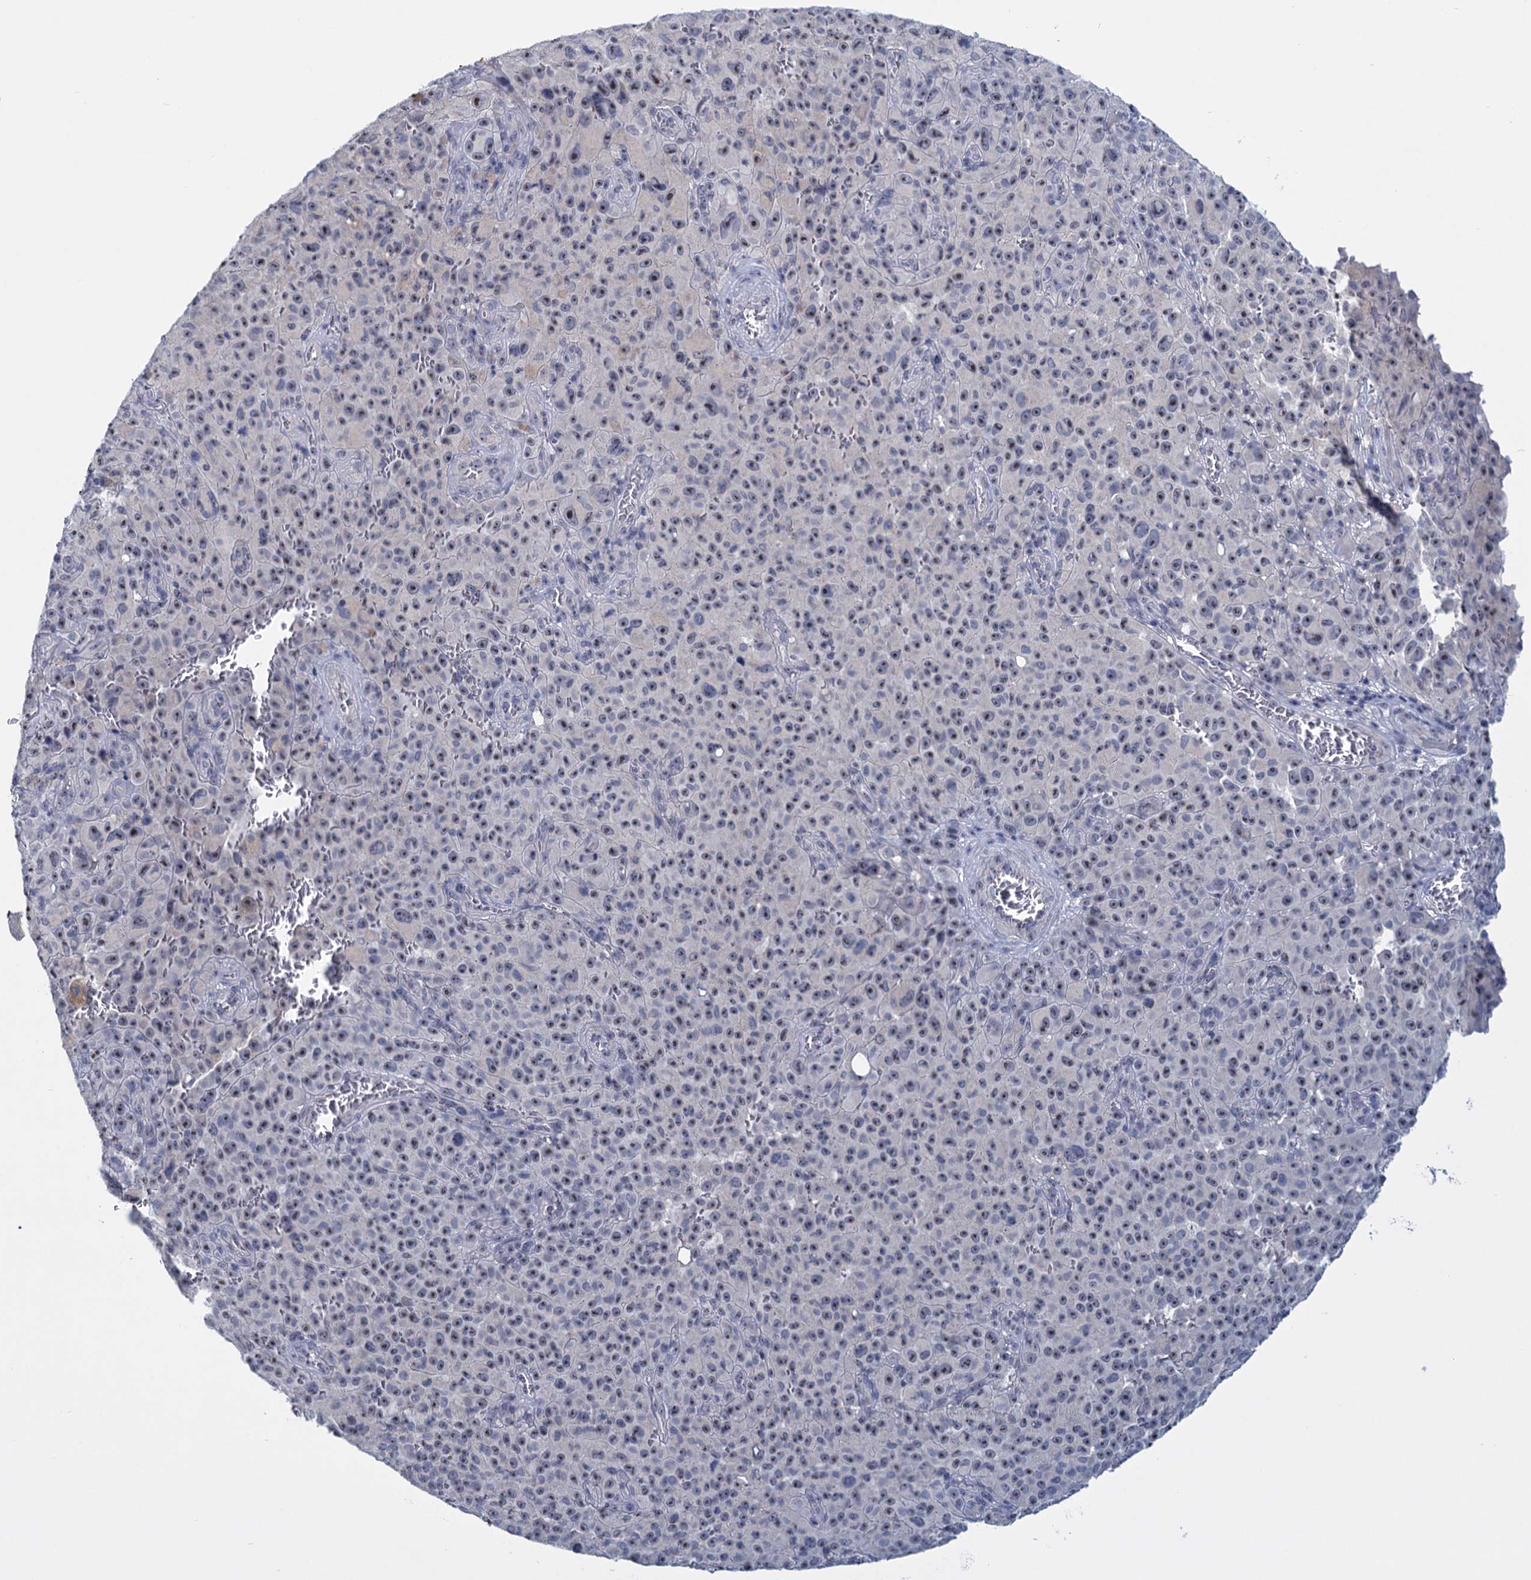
{"staining": {"intensity": "negative", "quantity": "none", "location": "none"}, "tissue": "melanoma", "cell_type": "Tumor cells", "image_type": "cancer", "snomed": [{"axis": "morphology", "description": "Malignant melanoma, NOS"}, {"axis": "topography", "description": "Skin"}], "caption": "The histopathology image exhibits no staining of tumor cells in malignant melanoma.", "gene": "SFN", "patient": {"sex": "female", "age": 82}}